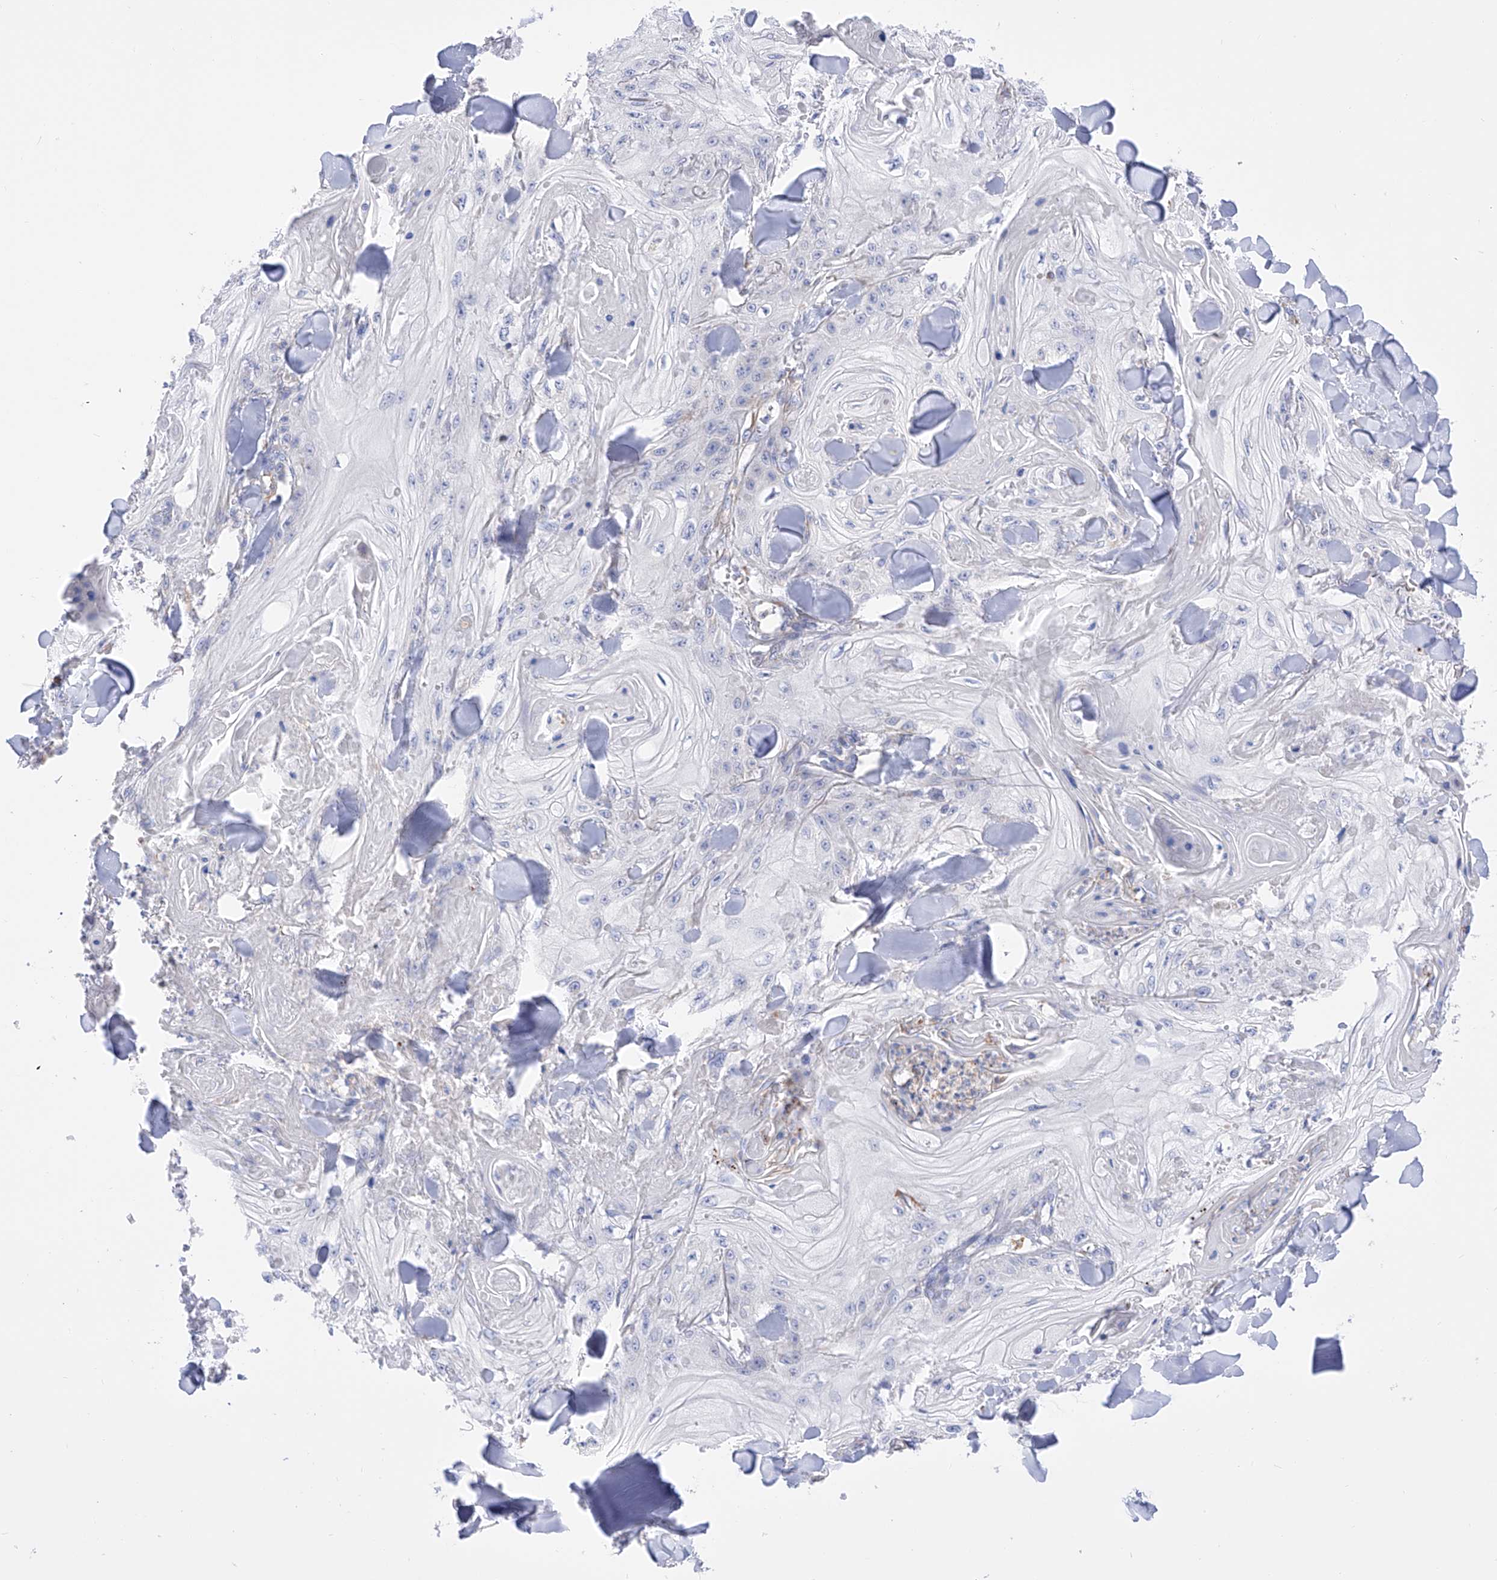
{"staining": {"intensity": "negative", "quantity": "none", "location": "none"}, "tissue": "skin cancer", "cell_type": "Tumor cells", "image_type": "cancer", "snomed": [{"axis": "morphology", "description": "Squamous cell carcinoma, NOS"}, {"axis": "topography", "description": "Skin"}], "caption": "IHC of skin squamous cell carcinoma demonstrates no staining in tumor cells.", "gene": "FLG", "patient": {"sex": "male", "age": 74}}